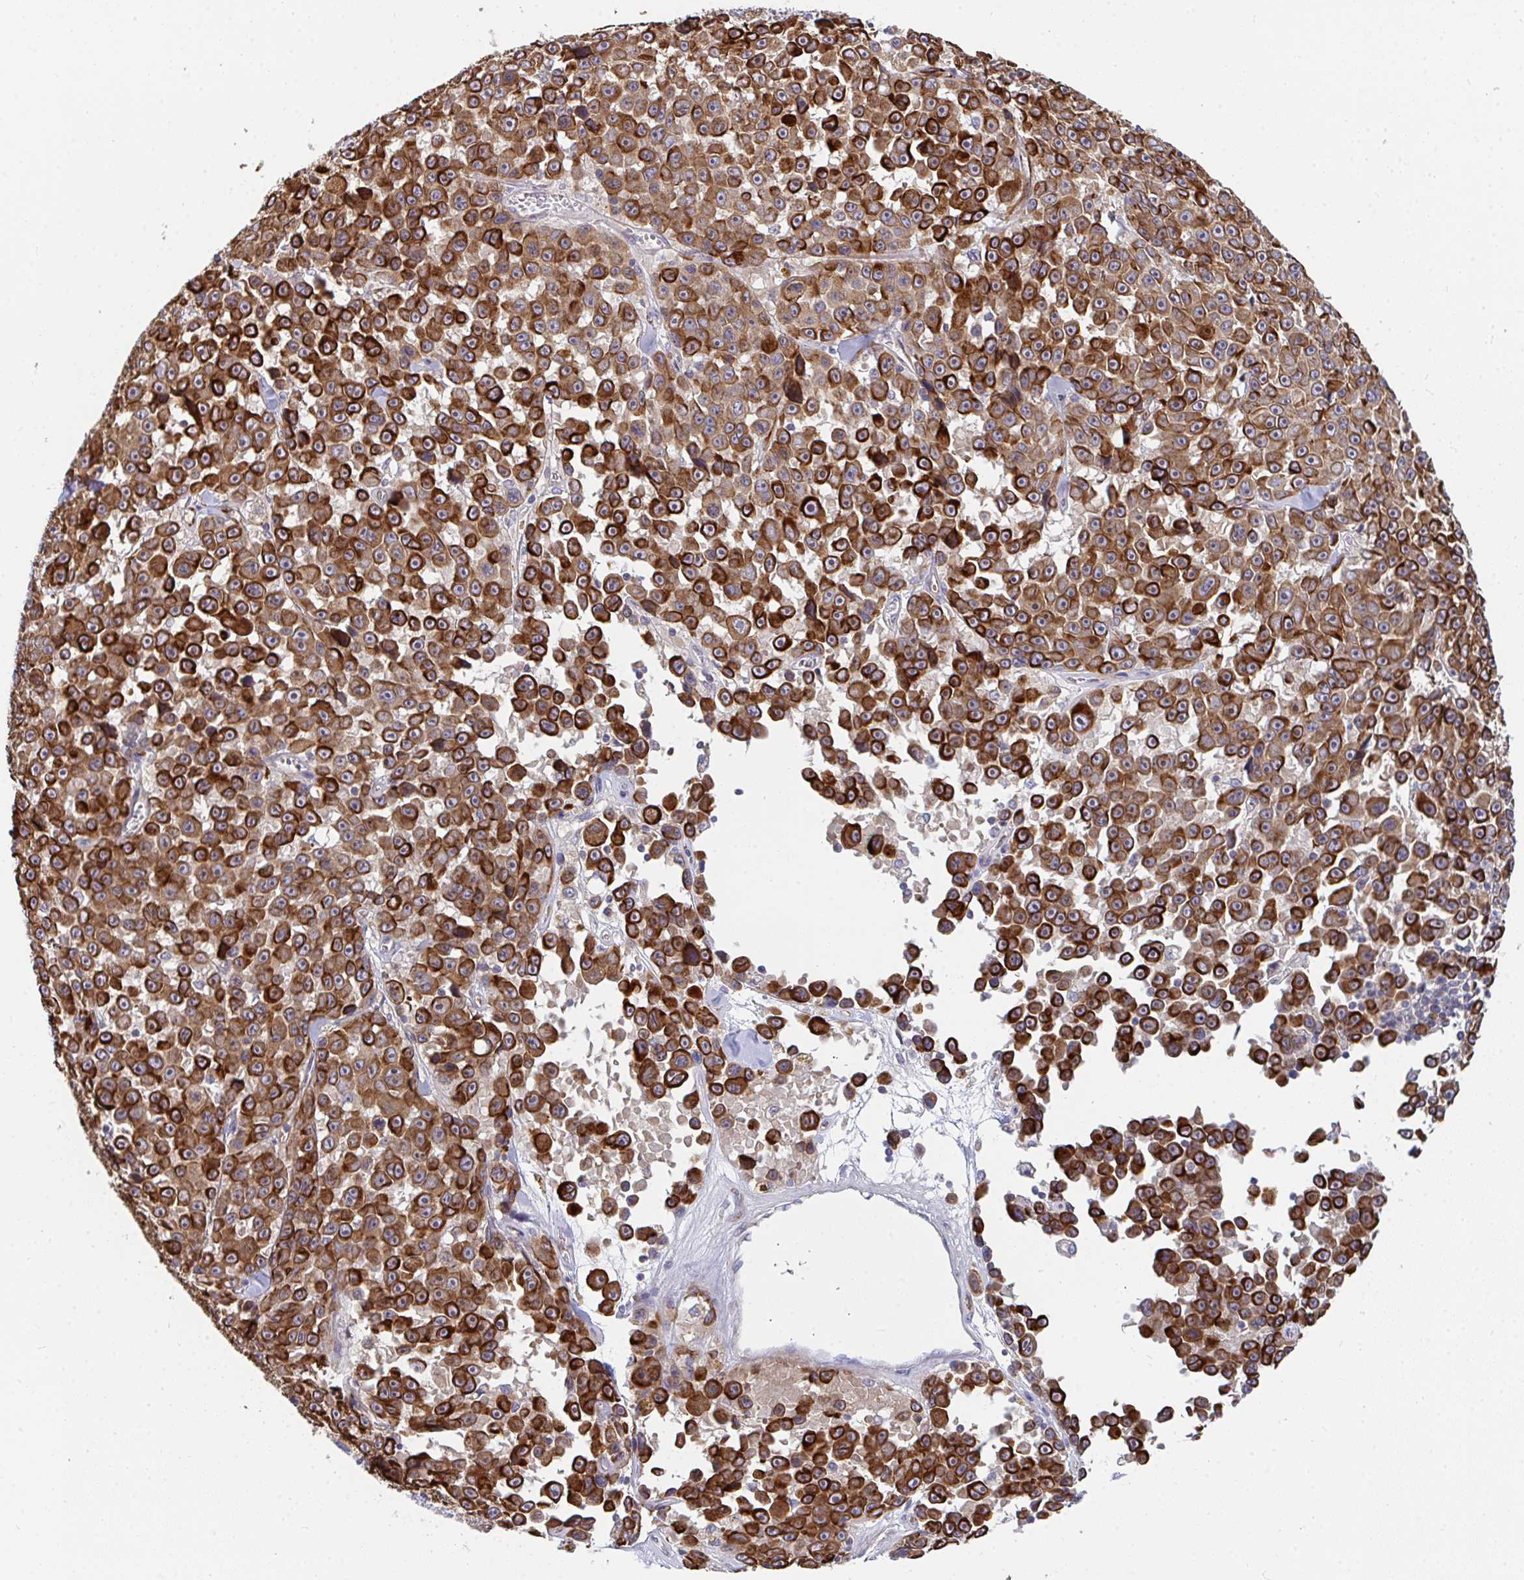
{"staining": {"intensity": "strong", "quantity": ">75%", "location": "cytoplasmic/membranous"}, "tissue": "melanoma", "cell_type": "Tumor cells", "image_type": "cancer", "snomed": [{"axis": "morphology", "description": "Malignant melanoma, NOS"}, {"axis": "topography", "description": "Skin"}], "caption": "Malignant melanoma stained for a protein (brown) demonstrates strong cytoplasmic/membranous positive positivity in about >75% of tumor cells.", "gene": "EIF1AD", "patient": {"sex": "female", "age": 66}}